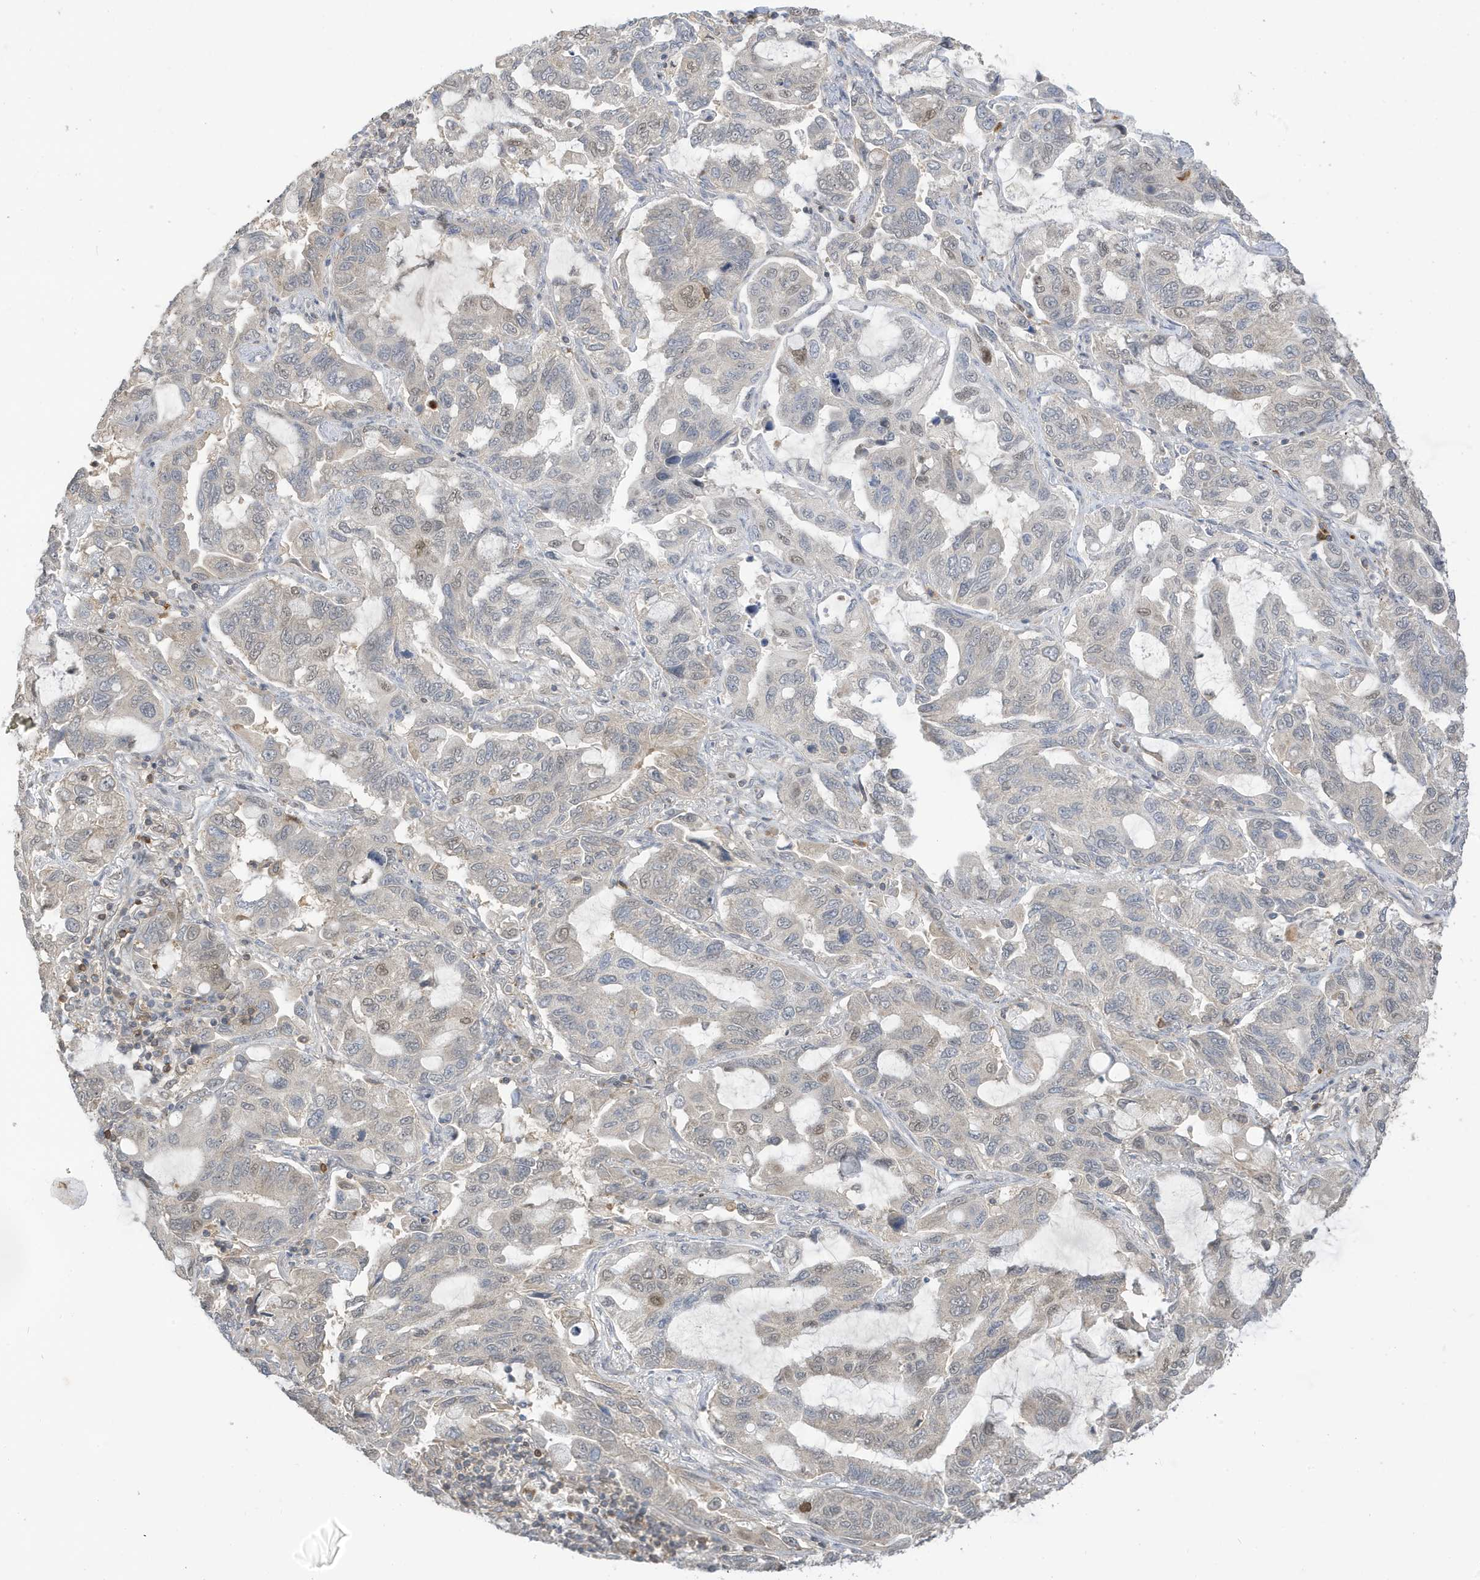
{"staining": {"intensity": "negative", "quantity": "none", "location": "none"}, "tissue": "lung cancer", "cell_type": "Tumor cells", "image_type": "cancer", "snomed": [{"axis": "morphology", "description": "Adenocarcinoma, NOS"}, {"axis": "topography", "description": "Lung"}], "caption": "This is a histopathology image of IHC staining of lung adenocarcinoma, which shows no positivity in tumor cells.", "gene": "TAB3", "patient": {"sex": "male", "age": 64}}